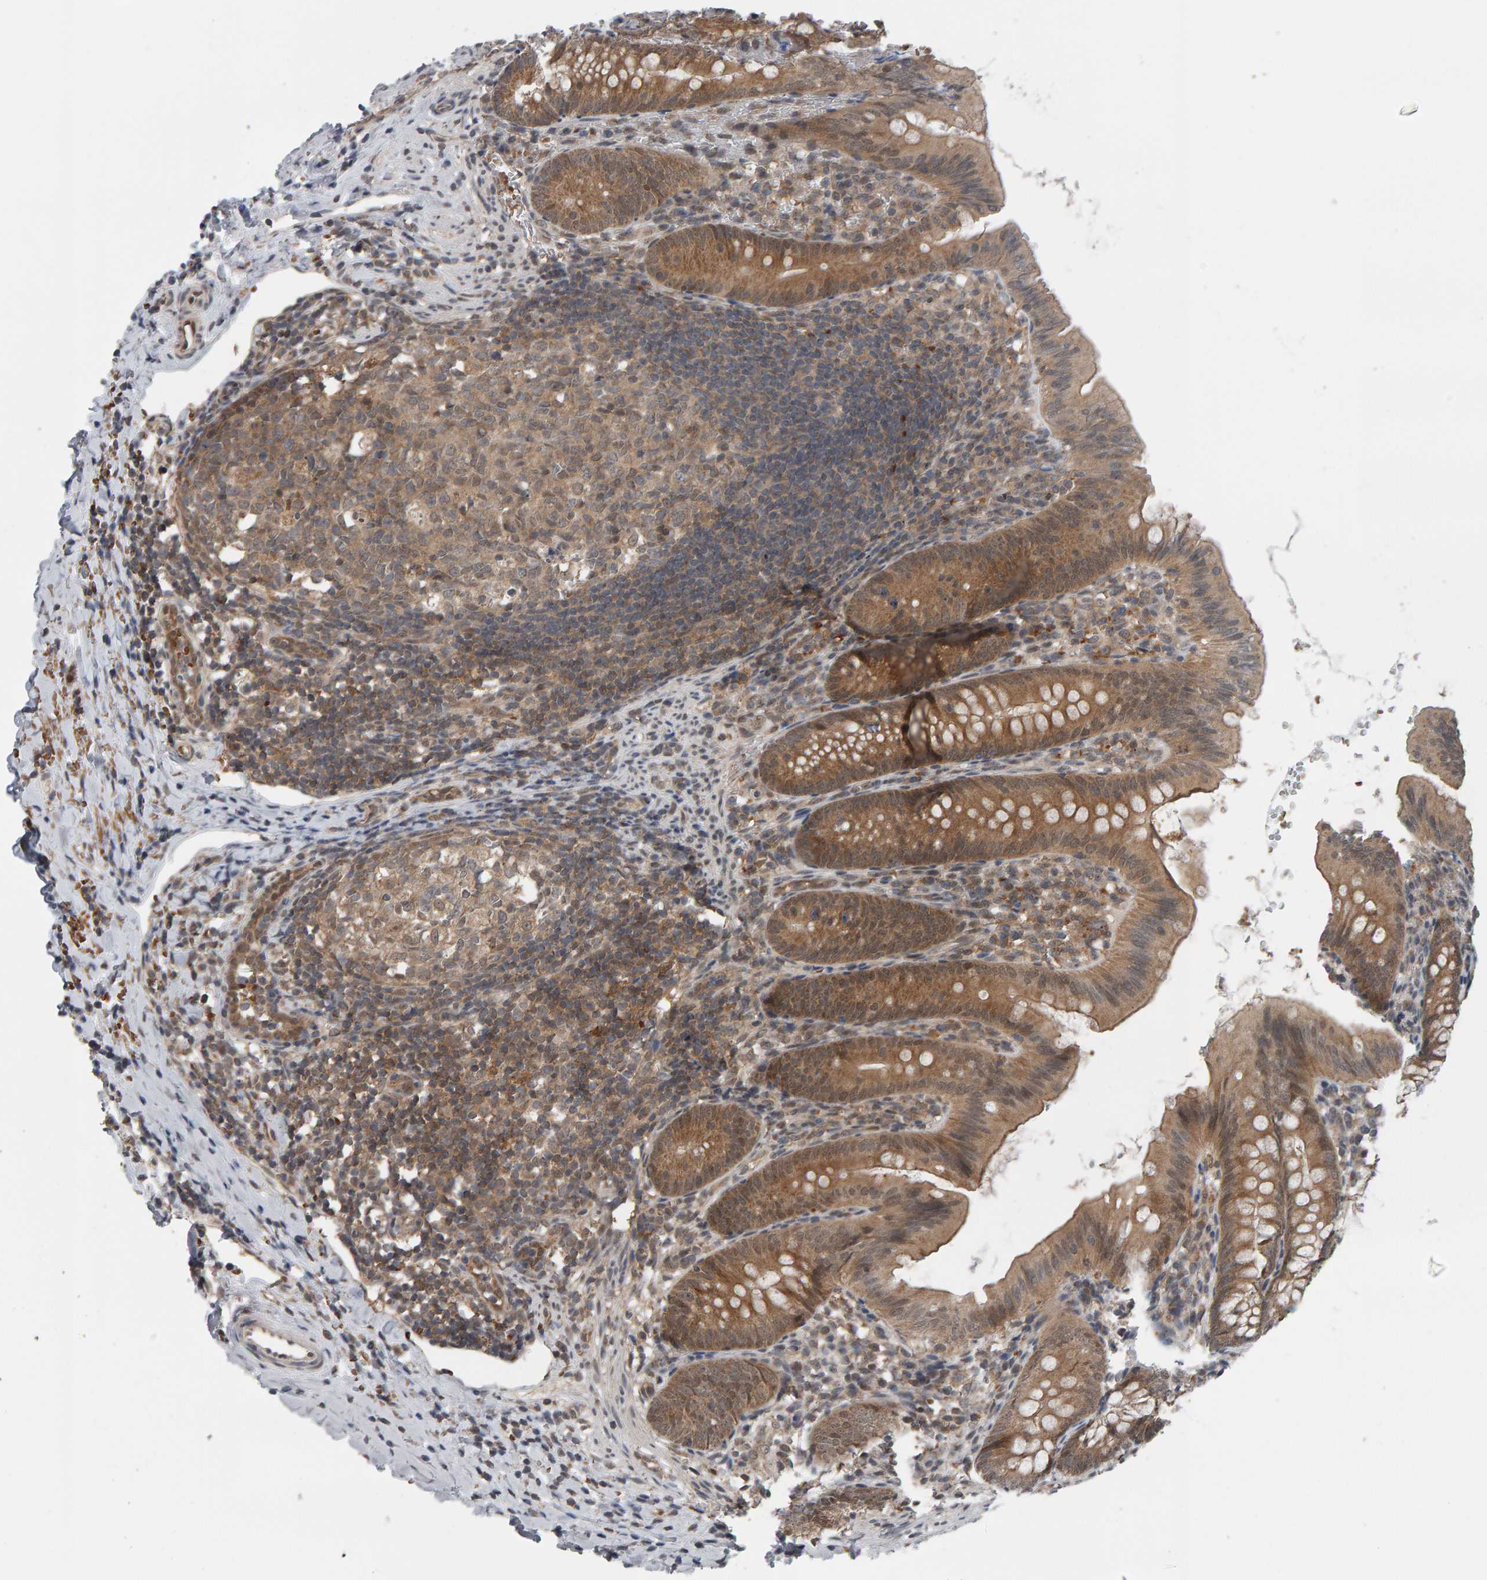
{"staining": {"intensity": "moderate", "quantity": "25%-75%", "location": "cytoplasmic/membranous,nuclear"}, "tissue": "appendix", "cell_type": "Glandular cells", "image_type": "normal", "snomed": [{"axis": "morphology", "description": "Normal tissue, NOS"}, {"axis": "topography", "description": "Appendix"}], "caption": "This image reveals IHC staining of normal human appendix, with medium moderate cytoplasmic/membranous,nuclear staining in approximately 25%-75% of glandular cells.", "gene": "COASY", "patient": {"sex": "male", "age": 1}}